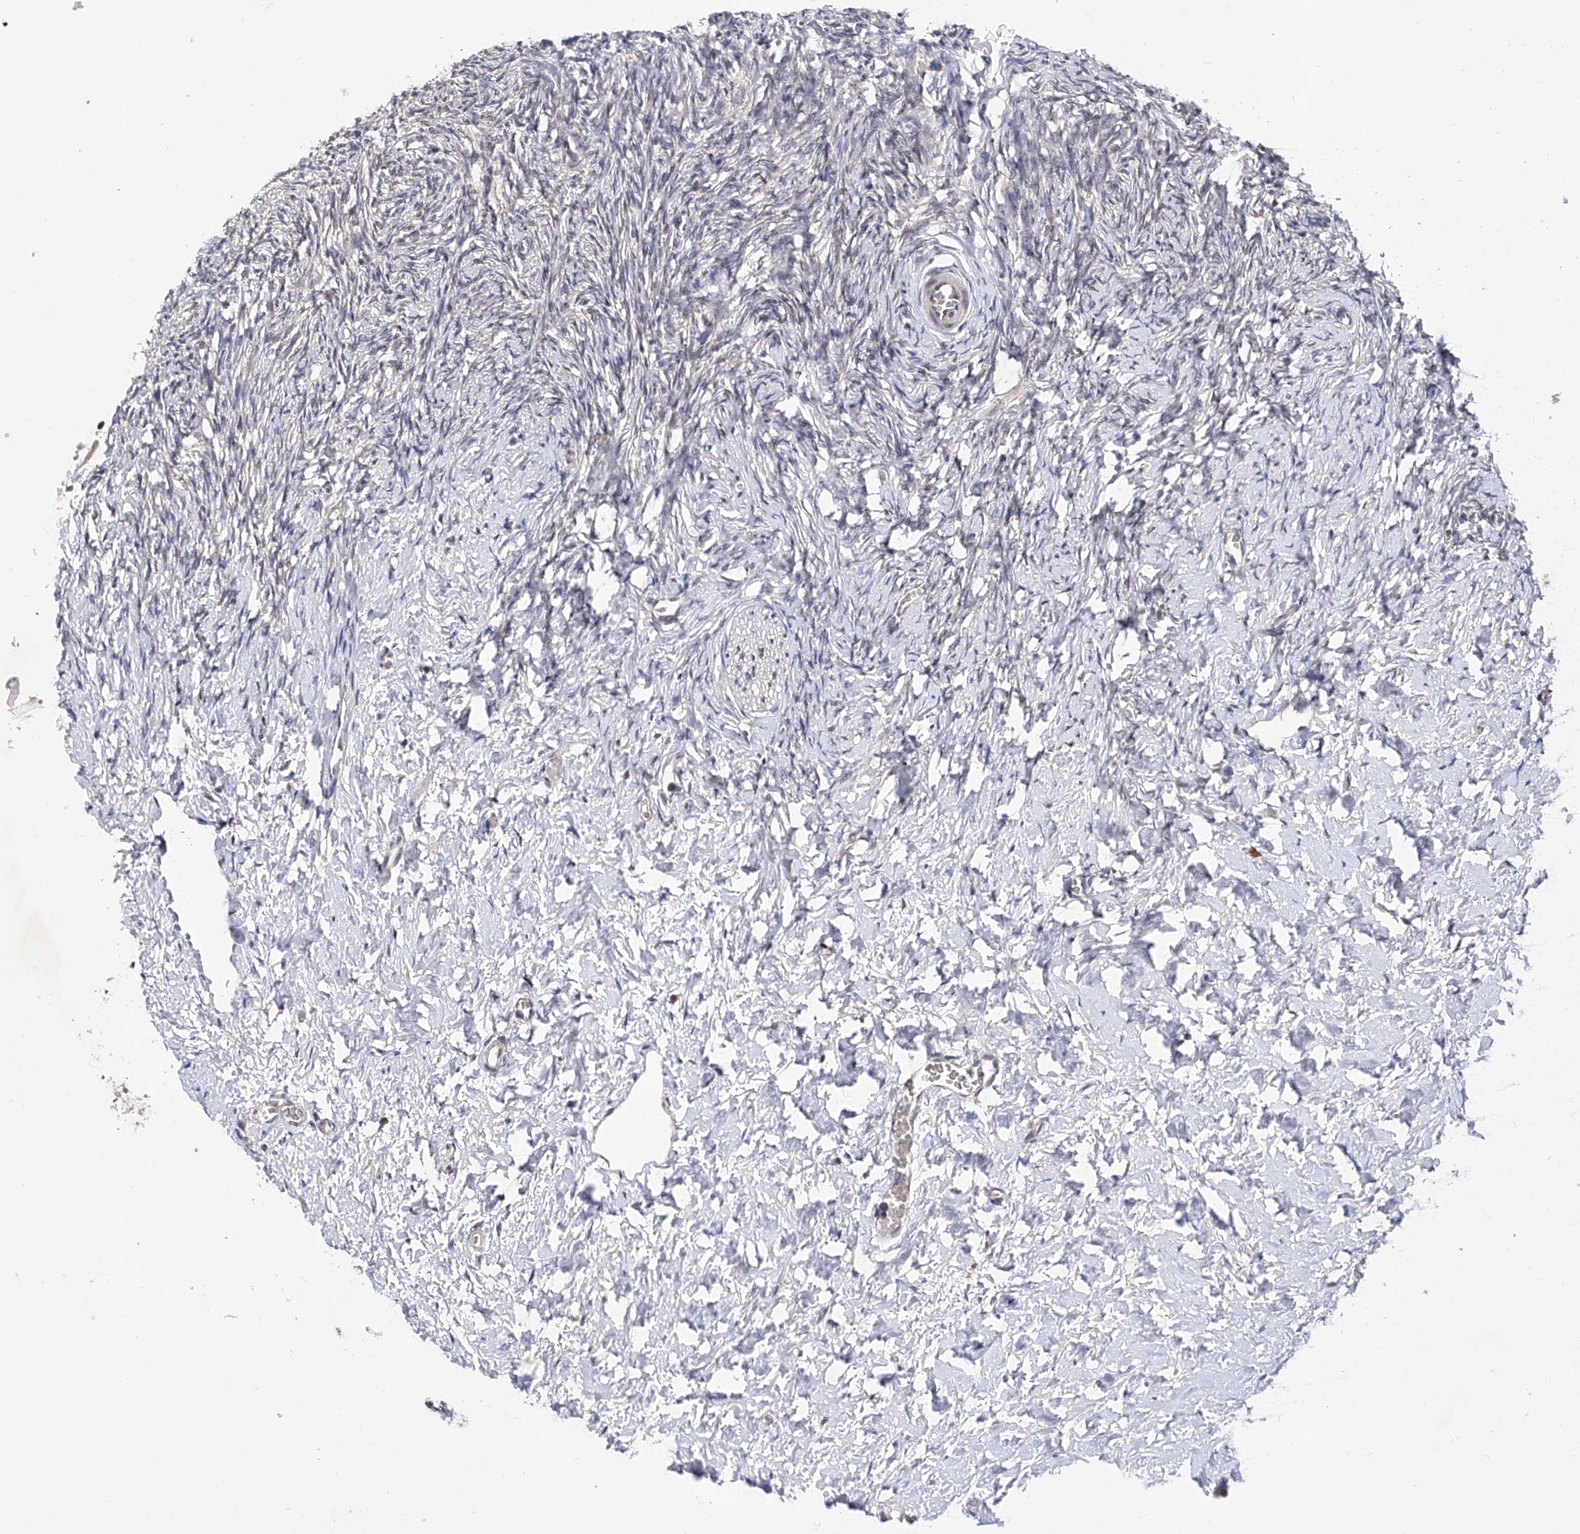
{"staining": {"intensity": "weak", "quantity": "<25%", "location": "cytoplasmic/membranous"}, "tissue": "ovary", "cell_type": "Ovarian stroma cells", "image_type": "normal", "snomed": [{"axis": "morphology", "description": "Normal tissue, NOS"}, {"axis": "topography", "description": "Ovary"}], "caption": "Ovarian stroma cells are negative for brown protein staining in unremarkable ovary. (IHC, brightfield microscopy, high magnification).", "gene": "USP45", "patient": {"sex": "female", "age": 27}}